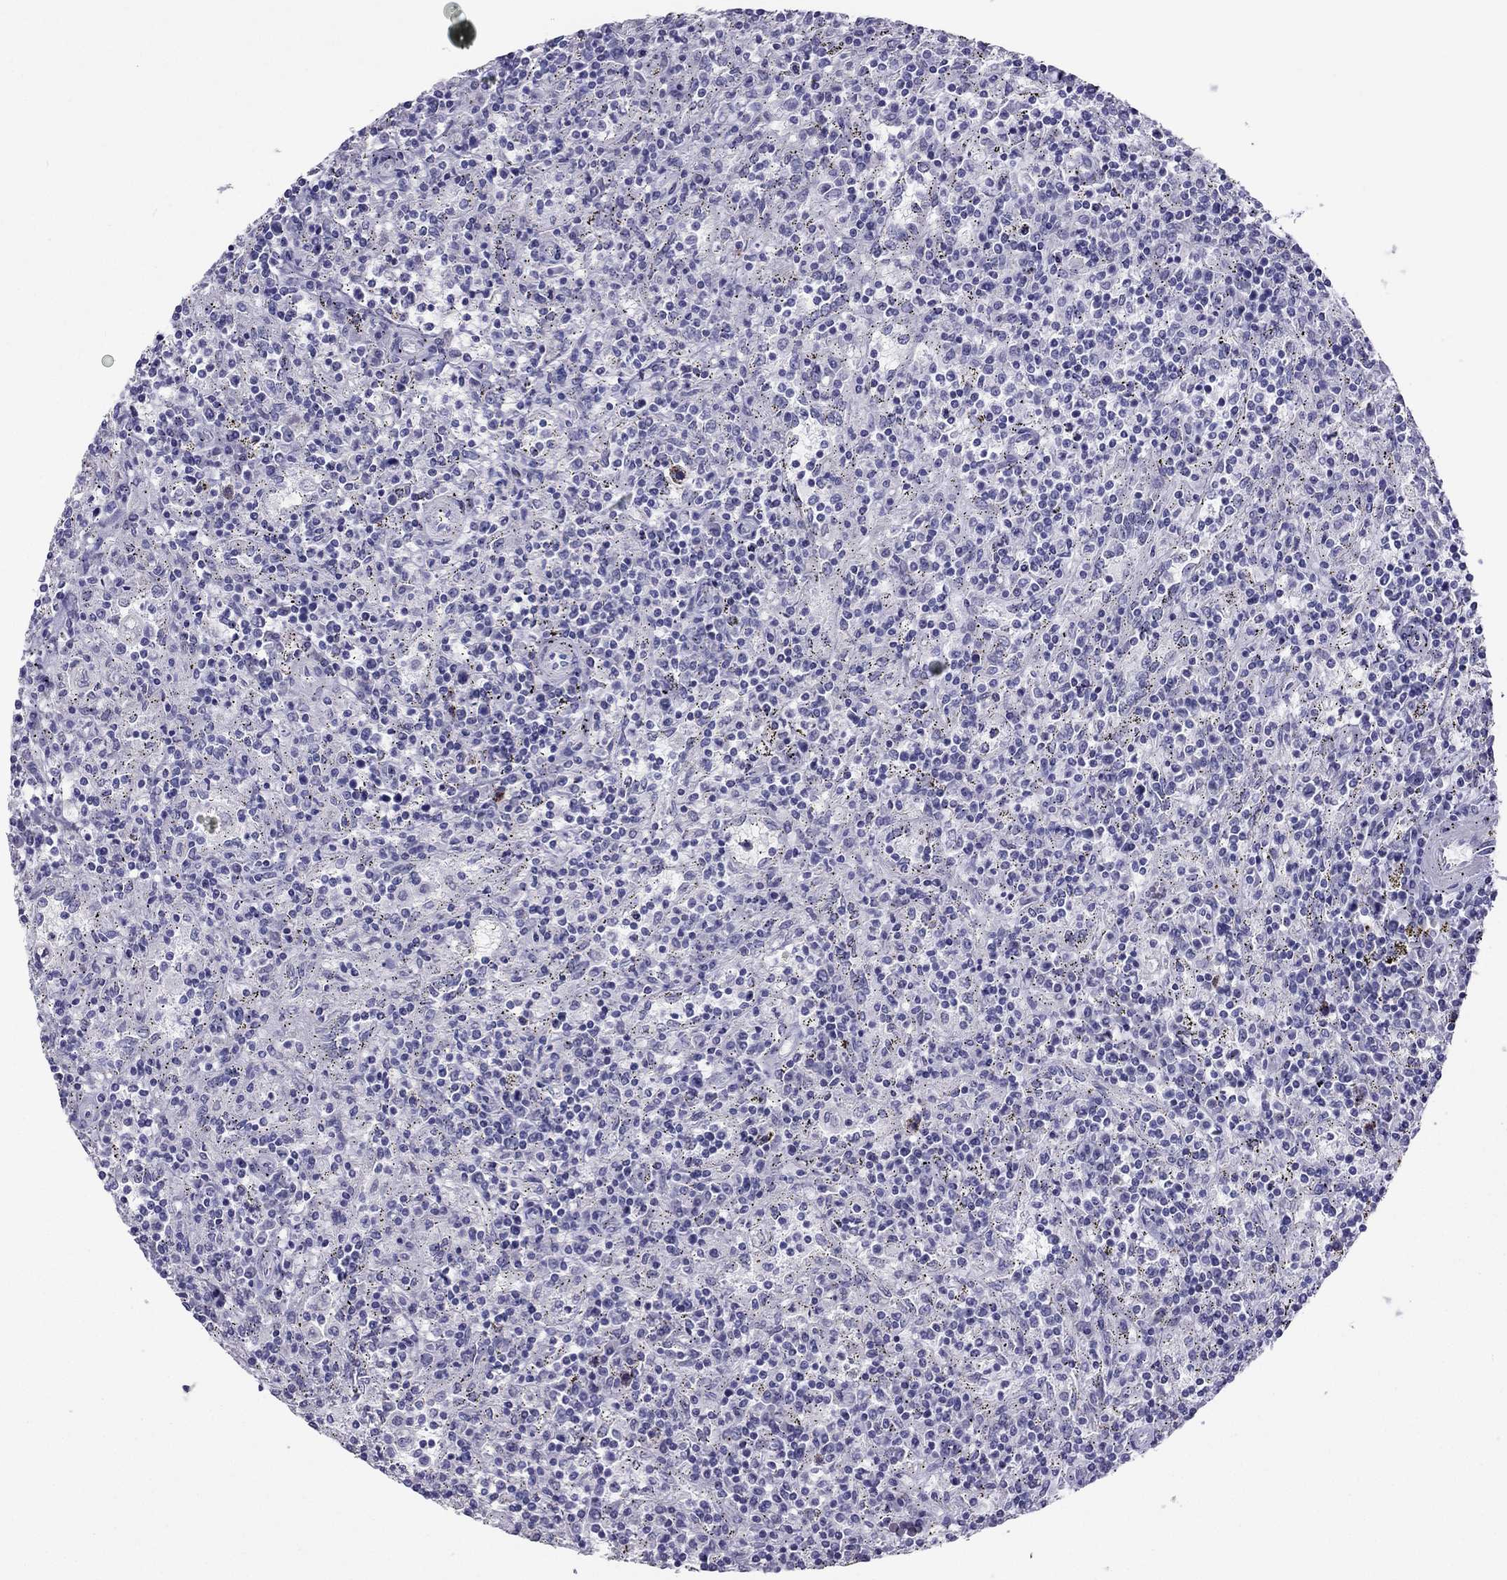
{"staining": {"intensity": "negative", "quantity": "none", "location": "none"}, "tissue": "lymphoma", "cell_type": "Tumor cells", "image_type": "cancer", "snomed": [{"axis": "morphology", "description": "Malignant lymphoma, non-Hodgkin's type, Low grade"}, {"axis": "topography", "description": "Spleen"}], "caption": "Human low-grade malignant lymphoma, non-Hodgkin's type stained for a protein using IHC reveals no staining in tumor cells.", "gene": "MAEL", "patient": {"sex": "male", "age": 62}}